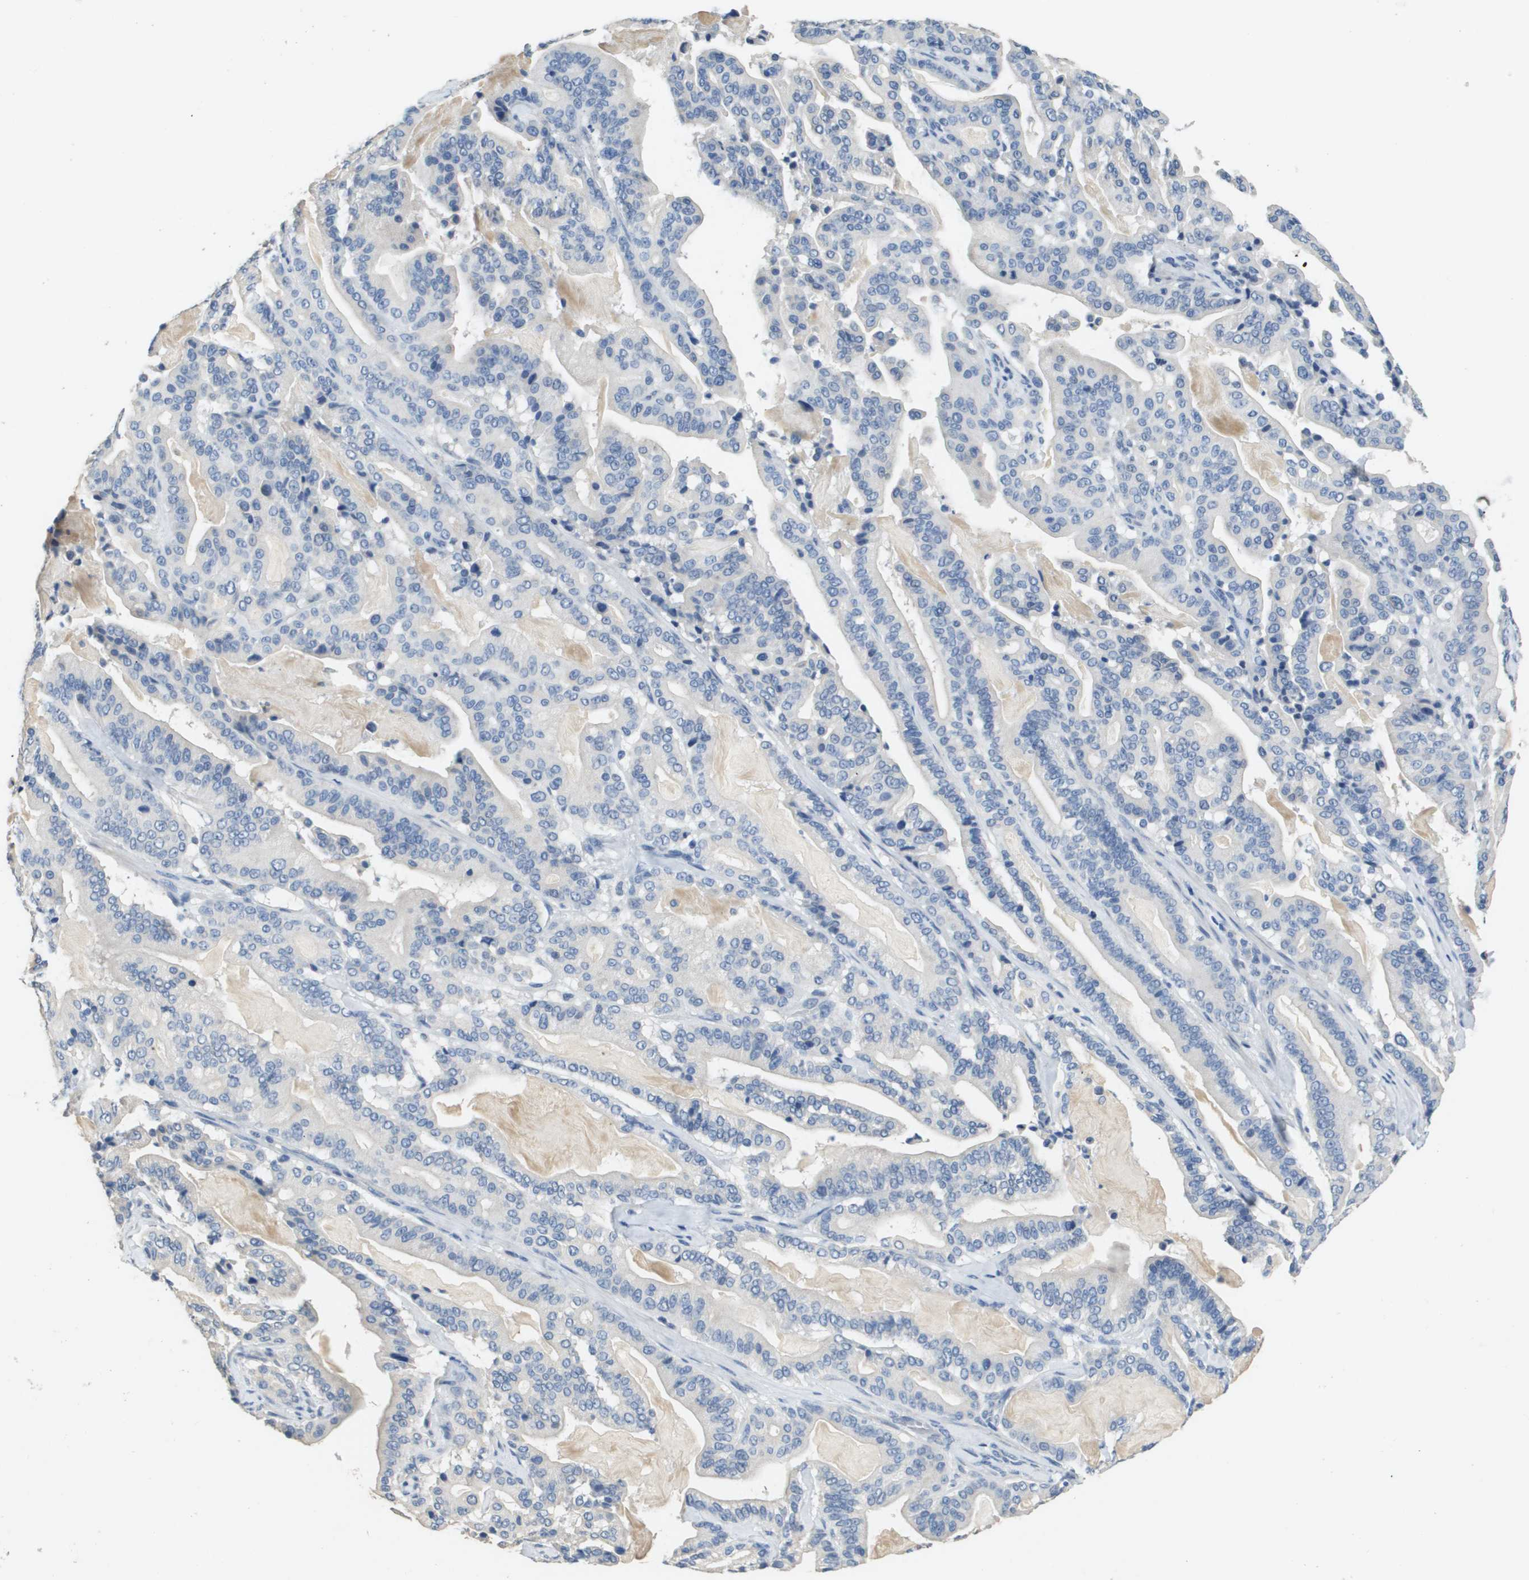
{"staining": {"intensity": "weak", "quantity": "<25%", "location": "cytoplasmic/membranous"}, "tissue": "pancreatic cancer", "cell_type": "Tumor cells", "image_type": "cancer", "snomed": [{"axis": "morphology", "description": "Adenocarcinoma, NOS"}, {"axis": "topography", "description": "Pancreas"}], "caption": "The micrograph demonstrates no staining of tumor cells in adenocarcinoma (pancreatic). (DAB (3,3'-diaminobenzidine) IHC, high magnification).", "gene": "MT3", "patient": {"sex": "male", "age": 63}}